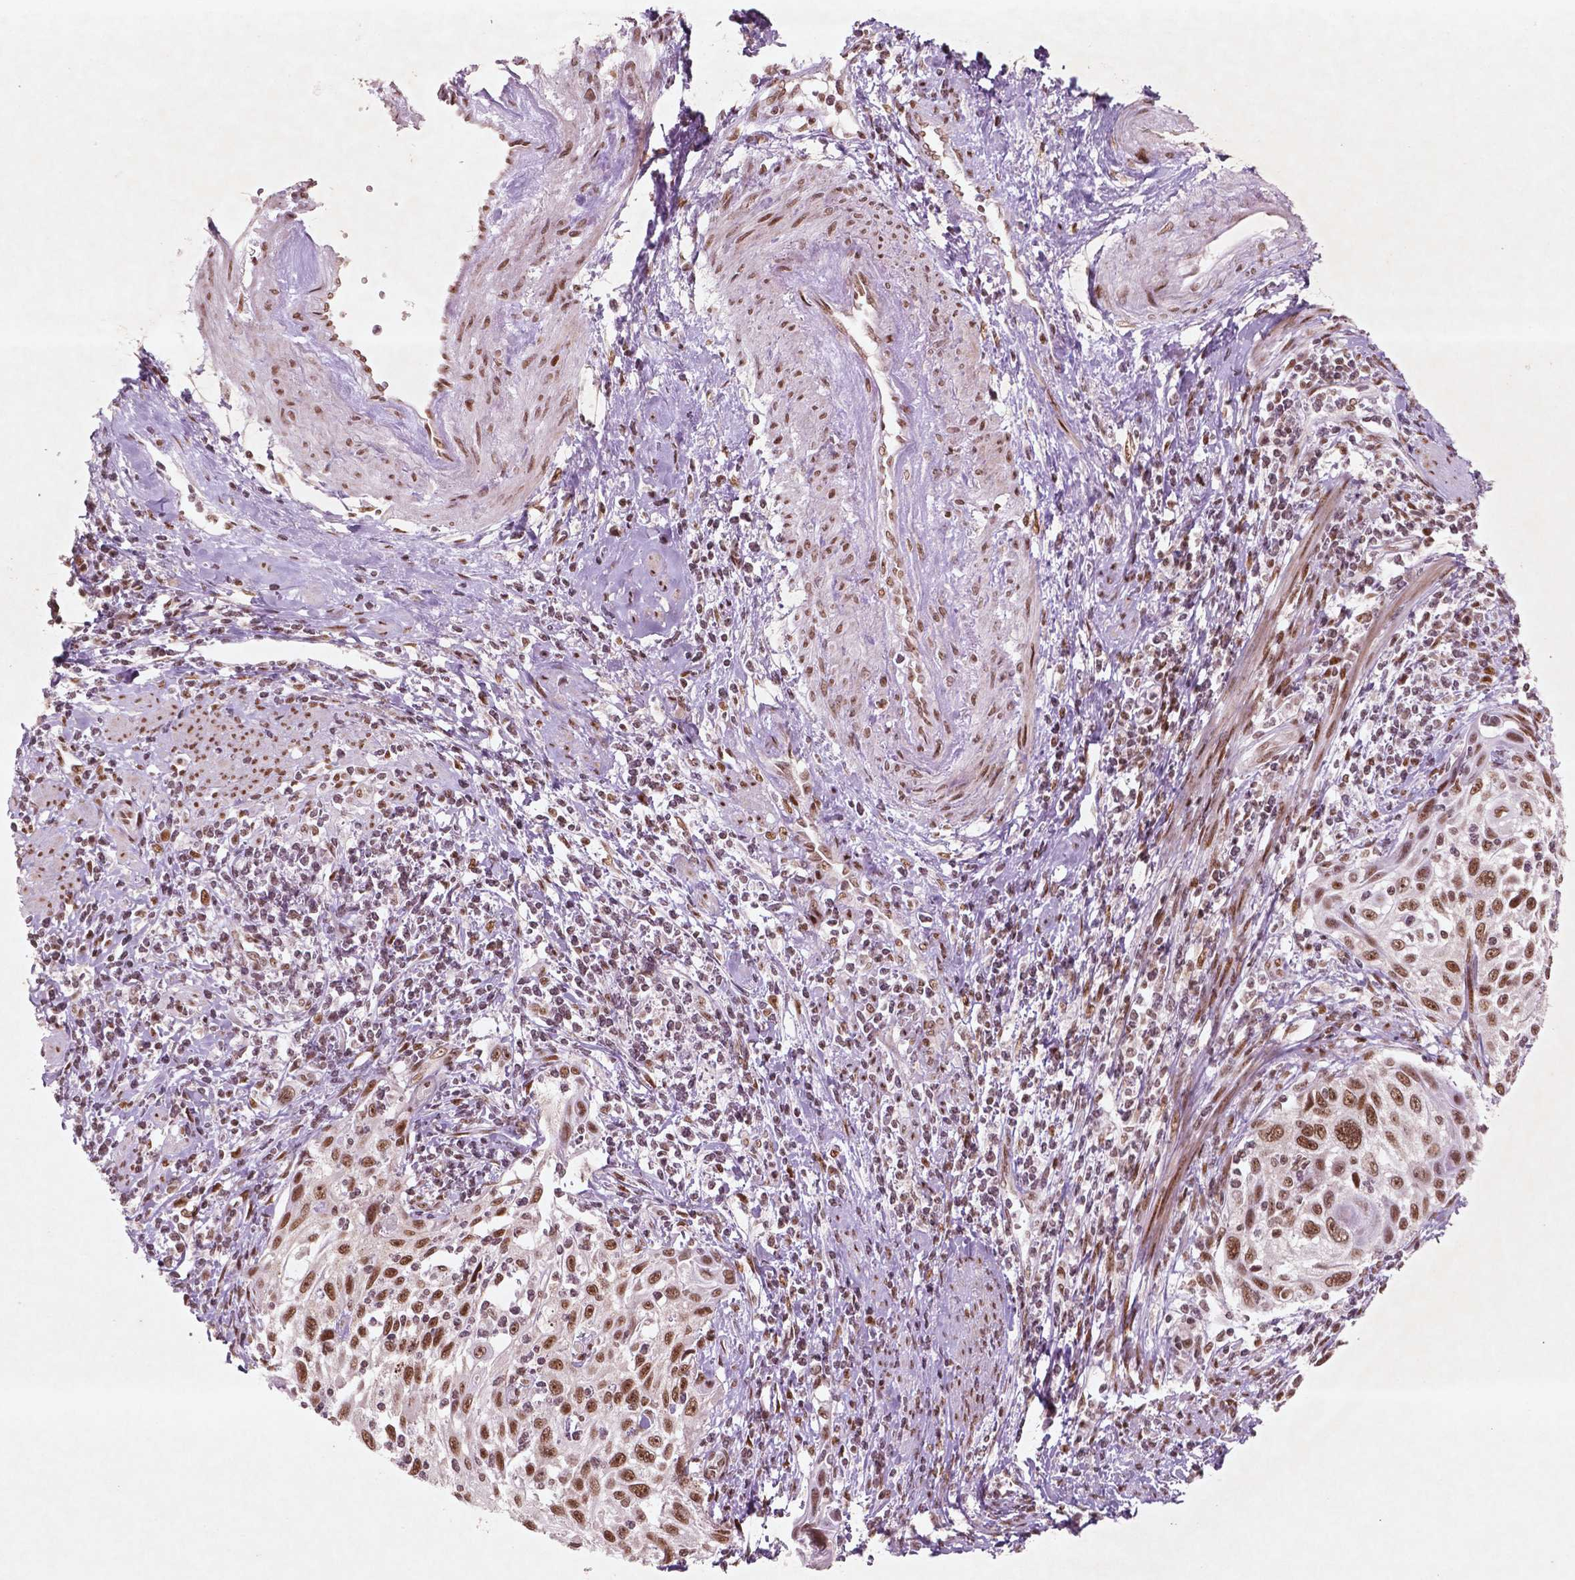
{"staining": {"intensity": "moderate", "quantity": ">75%", "location": "nuclear"}, "tissue": "cervical cancer", "cell_type": "Tumor cells", "image_type": "cancer", "snomed": [{"axis": "morphology", "description": "Squamous cell carcinoma, NOS"}, {"axis": "topography", "description": "Cervix"}], "caption": "Cervical squamous cell carcinoma was stained to show a protein in brown. There is medium levels of moderate nuclear staining in about >75% of tumor cells.", "gene": "HMG20B", "patient": {"sex": "female", "age": 70}}